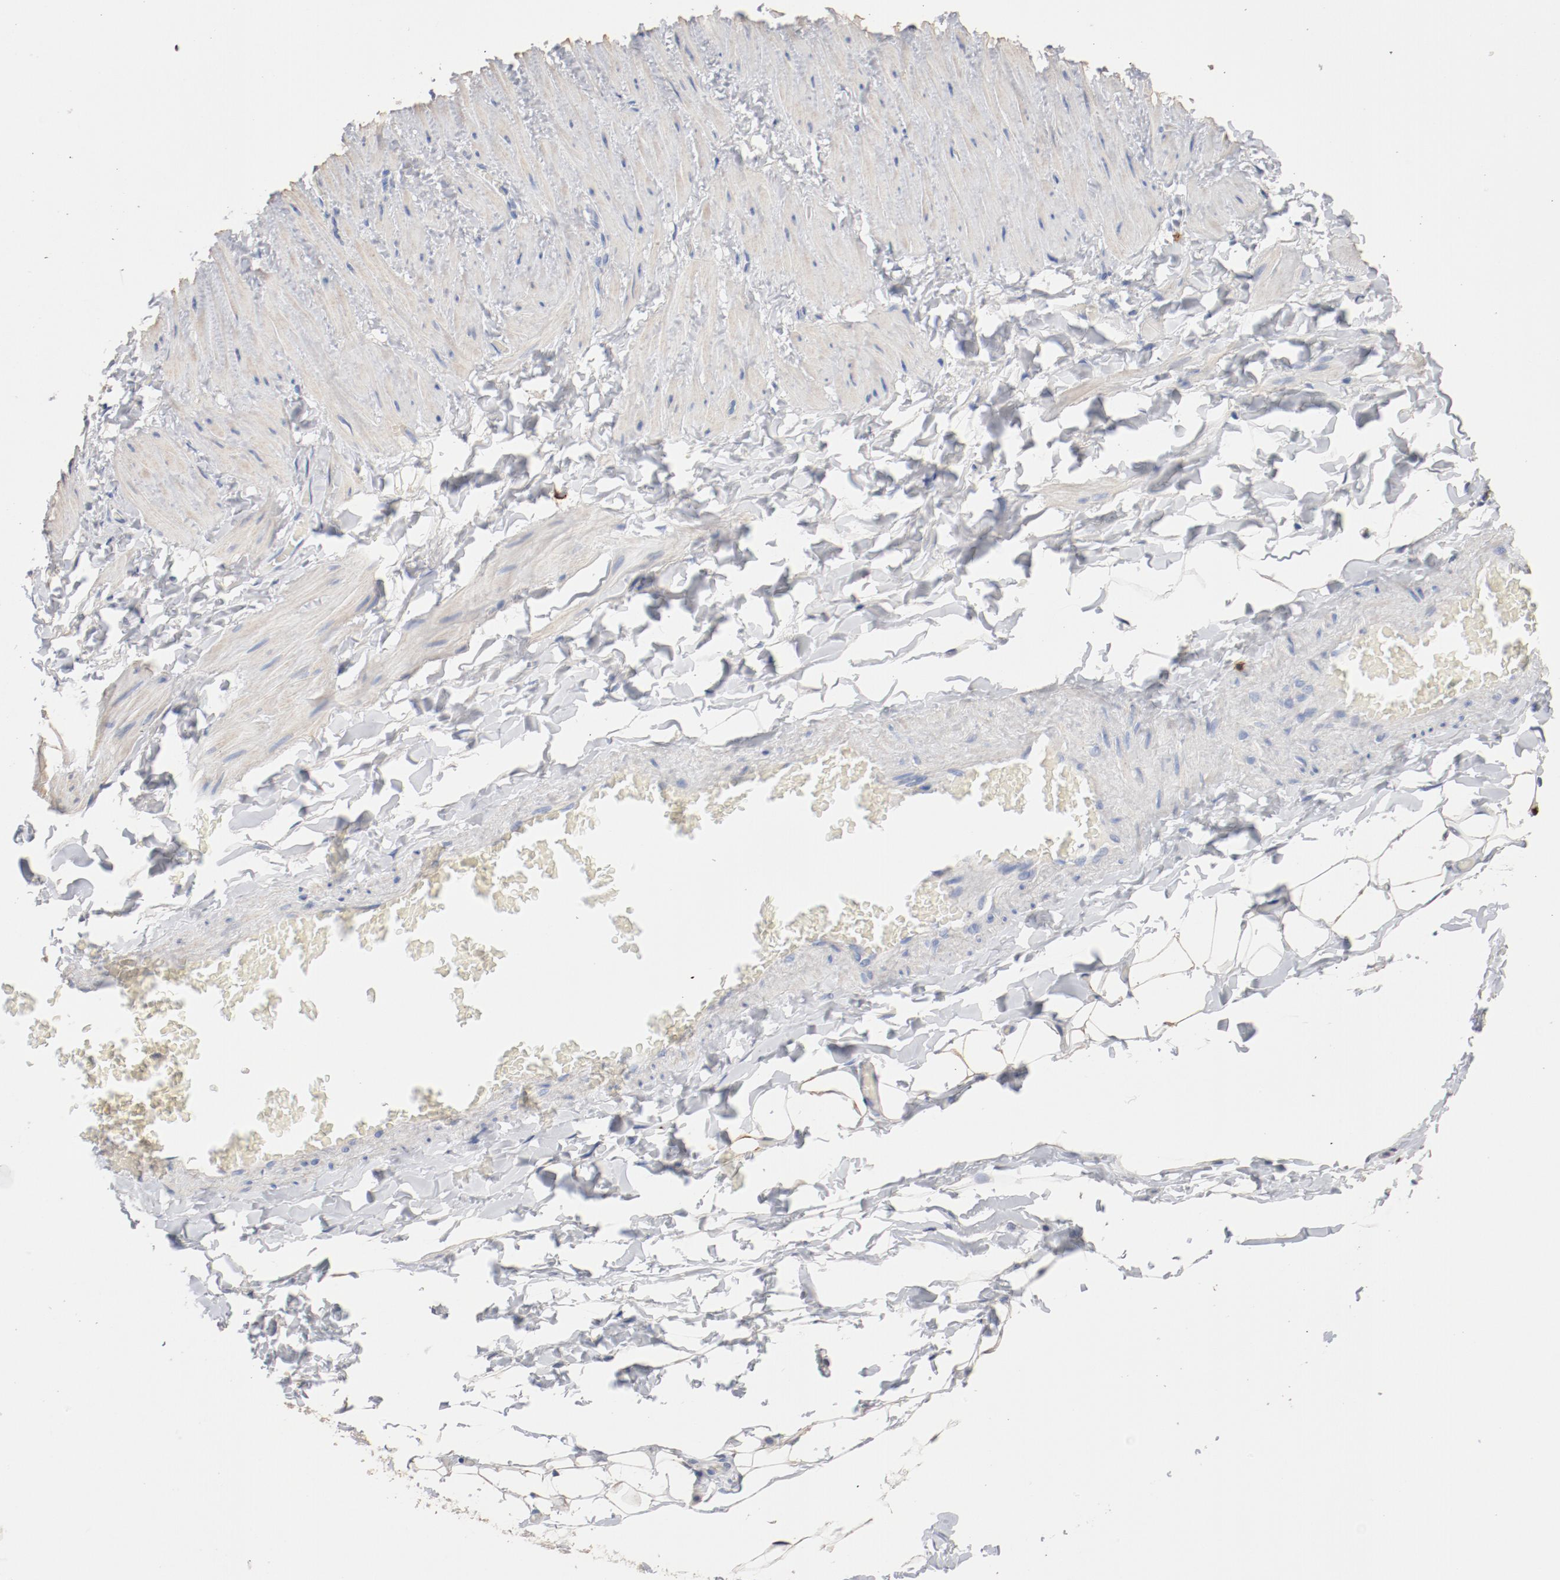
{"staining": {"intensity": "negative", "quantity": "none", "location": "none"}, "tissue": "adipose tissue", "cell_type": "Adipocytes", "image_type": "normal", "snomed": [{"axis": "morphology", "description": "Normal tissue, NOS"}, {"axis": "topography", "description": "Soft tissue"}], "caption": "Immunohistochemistry image of benign adipose tissue: adipose tissue stained with DAB (3,3'-diaminobenzidine) exhibits no significant protein staining in adipocytes.", "gene": "CD247", "patient": {"sex": "male", "age": 26}}